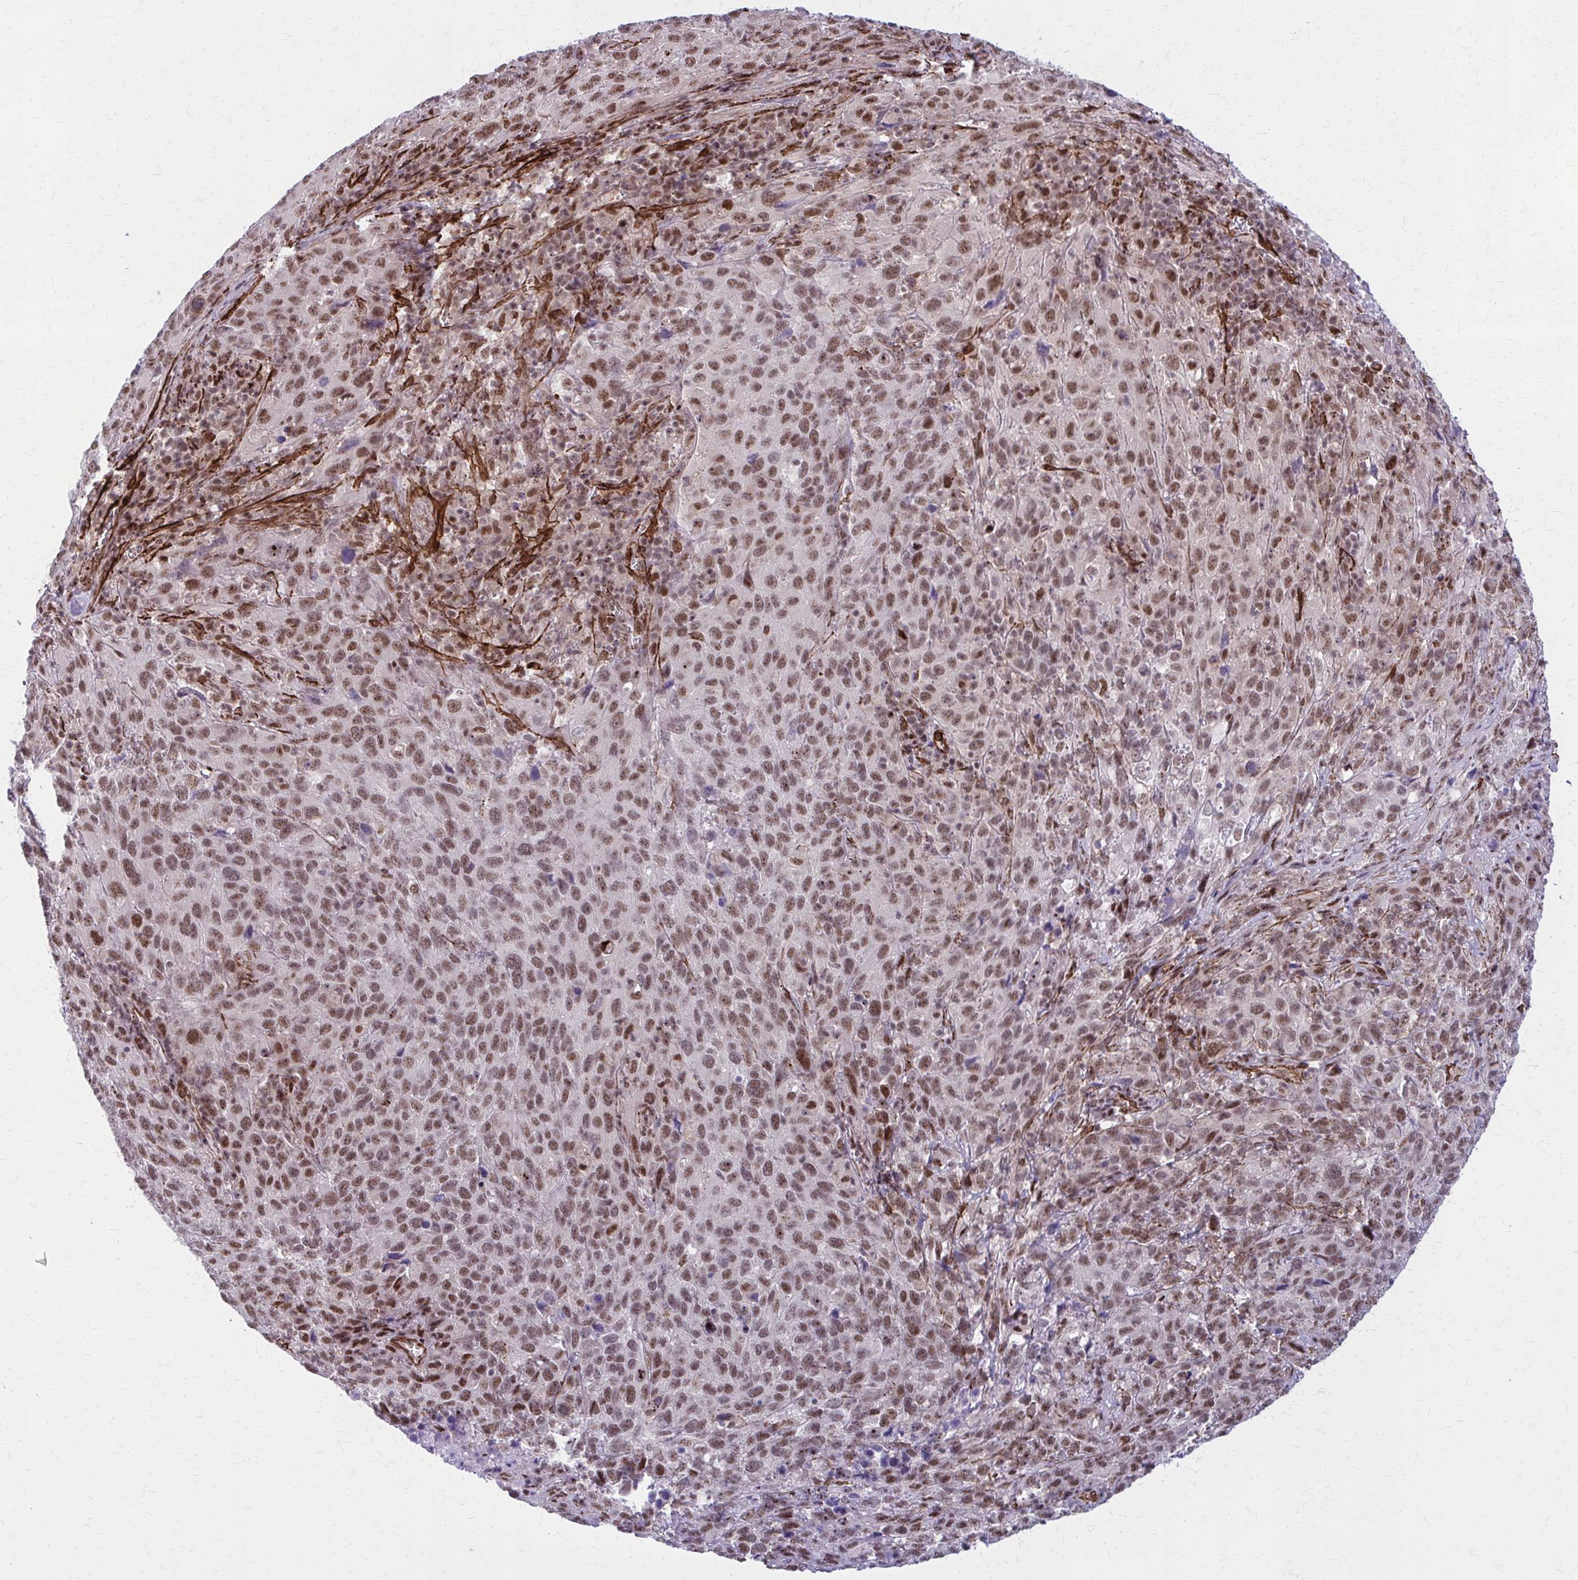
{"staining": {"intensity": "moderate", "quantity": ">75%", "location": "nuclear"}, "tissue": "cervical cancer", "cell_type": "Tumor cells", "image_type": "cancer", "snomed": [{"axis": "morphology", "description": "Squamous cell carcinoma, NOS"}, {"axis": "topography", "description": "Cervix"}], "caption": "Protein staining of cervical cancer (squamous cell carcinoma) tissue displays moderate nuclear positivity in approximately >75% of tumor cells.", "gene": "NRBF2", "patient": {"sex": "female", "age": 51}}